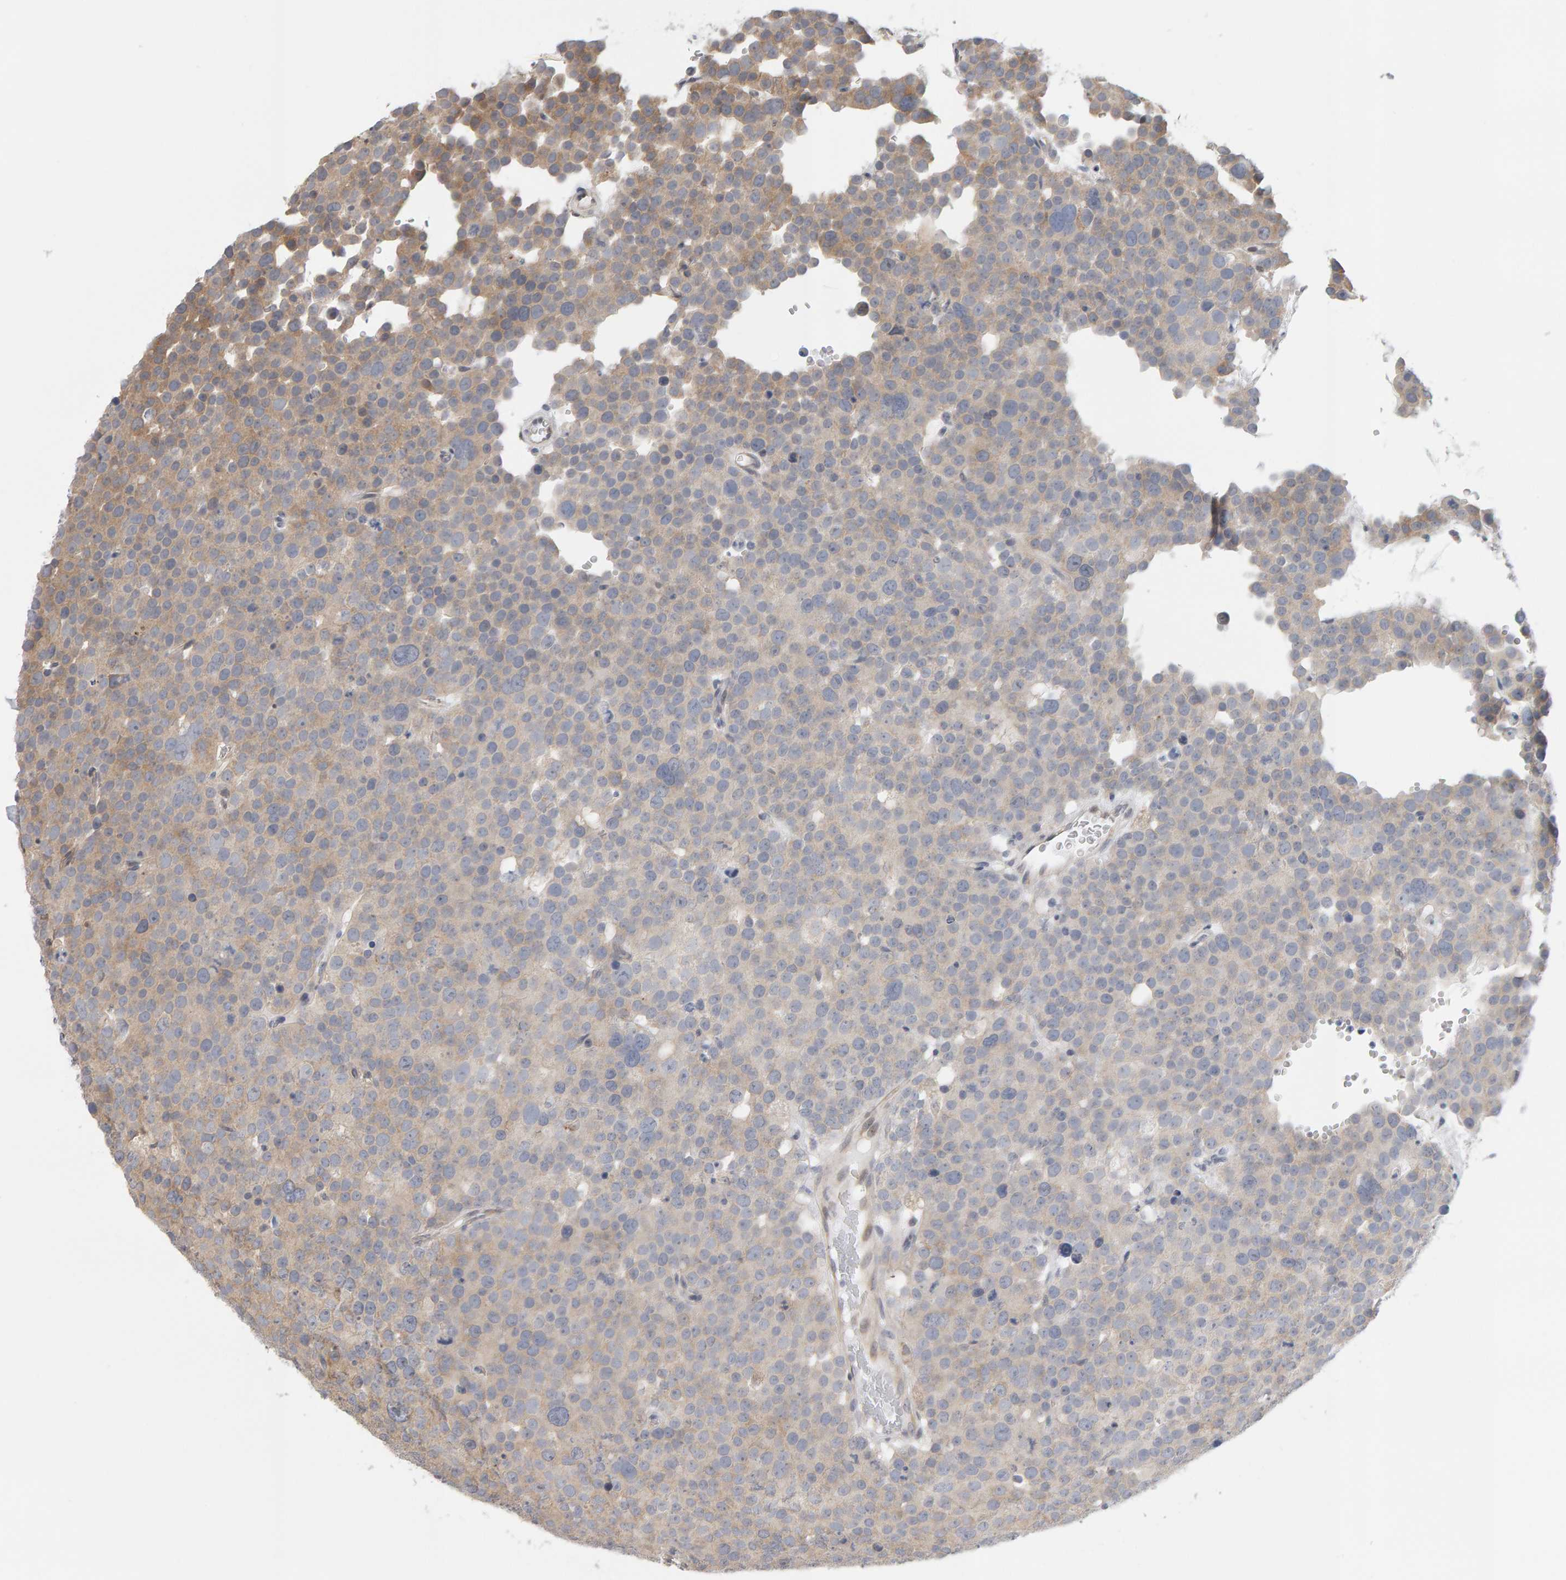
{"staining": {"intensity": "weak", "quantity": "25%-75%", "location": "cytoplasmic/membranous"}, "tissue": "testis cancer", "cell_type": "Tumor cells", "image_type": "cancer", "snomed": [{"axis": "morphology", "description": "Seminoma, NOS"}, {"axis": "topography", "description": "Testis"}], "caption": "This micrograph reveals testis cancer (seminoma) stained with immunohistochemistry (IHC) to label a protein in brown. The cytoplasmic/membranous of tumor cells show weak positivity for the protein. Nuclei are counter-stained blue.", "gene": "MSRA", "patient": {"sex": "male", "age": 71}}